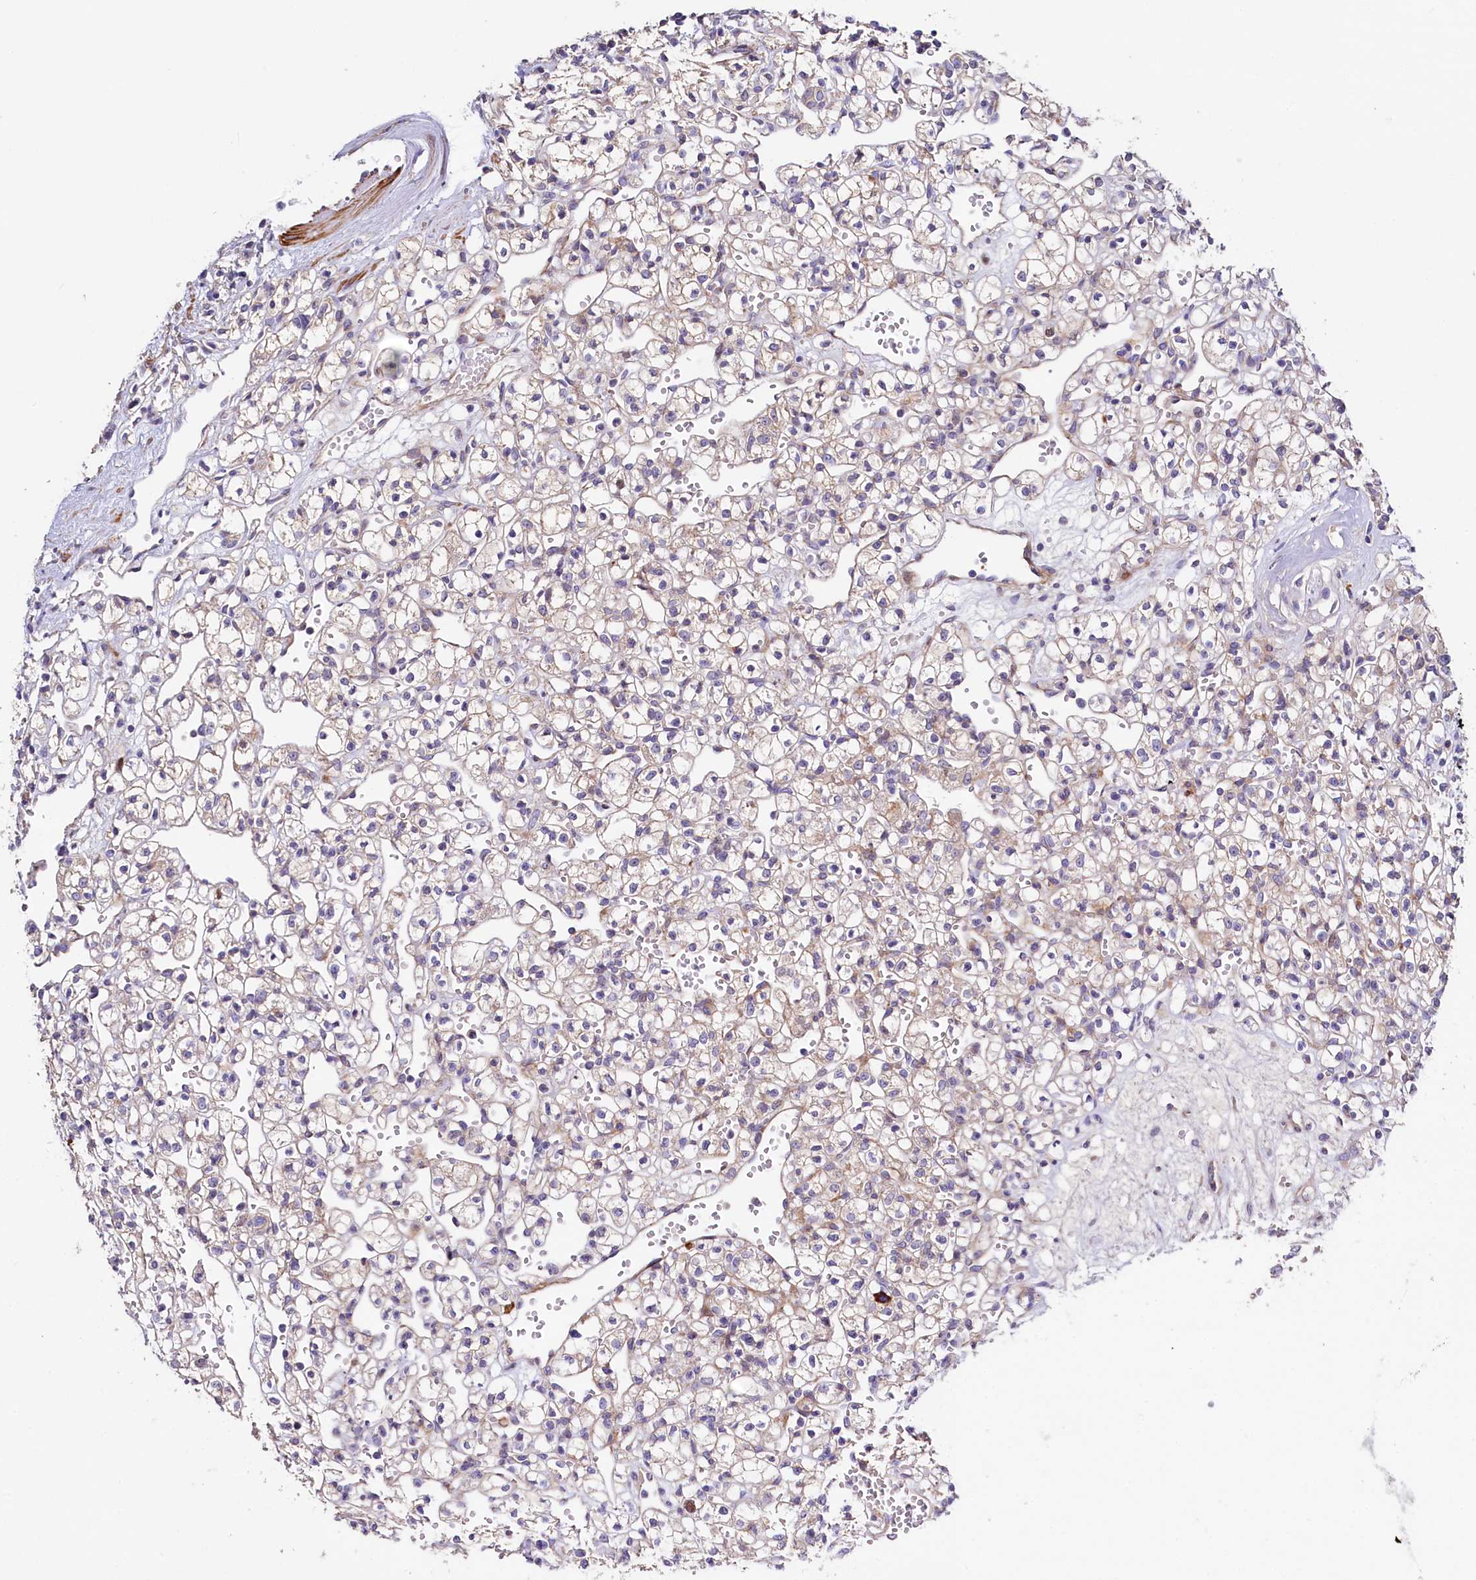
{"staining": {"intensity": "negative", "quantity": "none", "location": "none"}, "tissue": "renal cancer", "cell_type": "Tumor cells", "image_type": "cancer", "snomed": [{"axis": "morphology", "description": "Adenocarcinoma, NOS"}, {"axis": "topography", "description": "Kidney"}], "caption": "High magnification brightfield microscopy of renal cancer stained with DAB (3,3'-diaminobenzidine) (brown) and counterstained with hematoxylin (blue): tumor cells show no significant staining.", "gene": "WNT8A", "patient": {"sex": "female", "age": 59}}